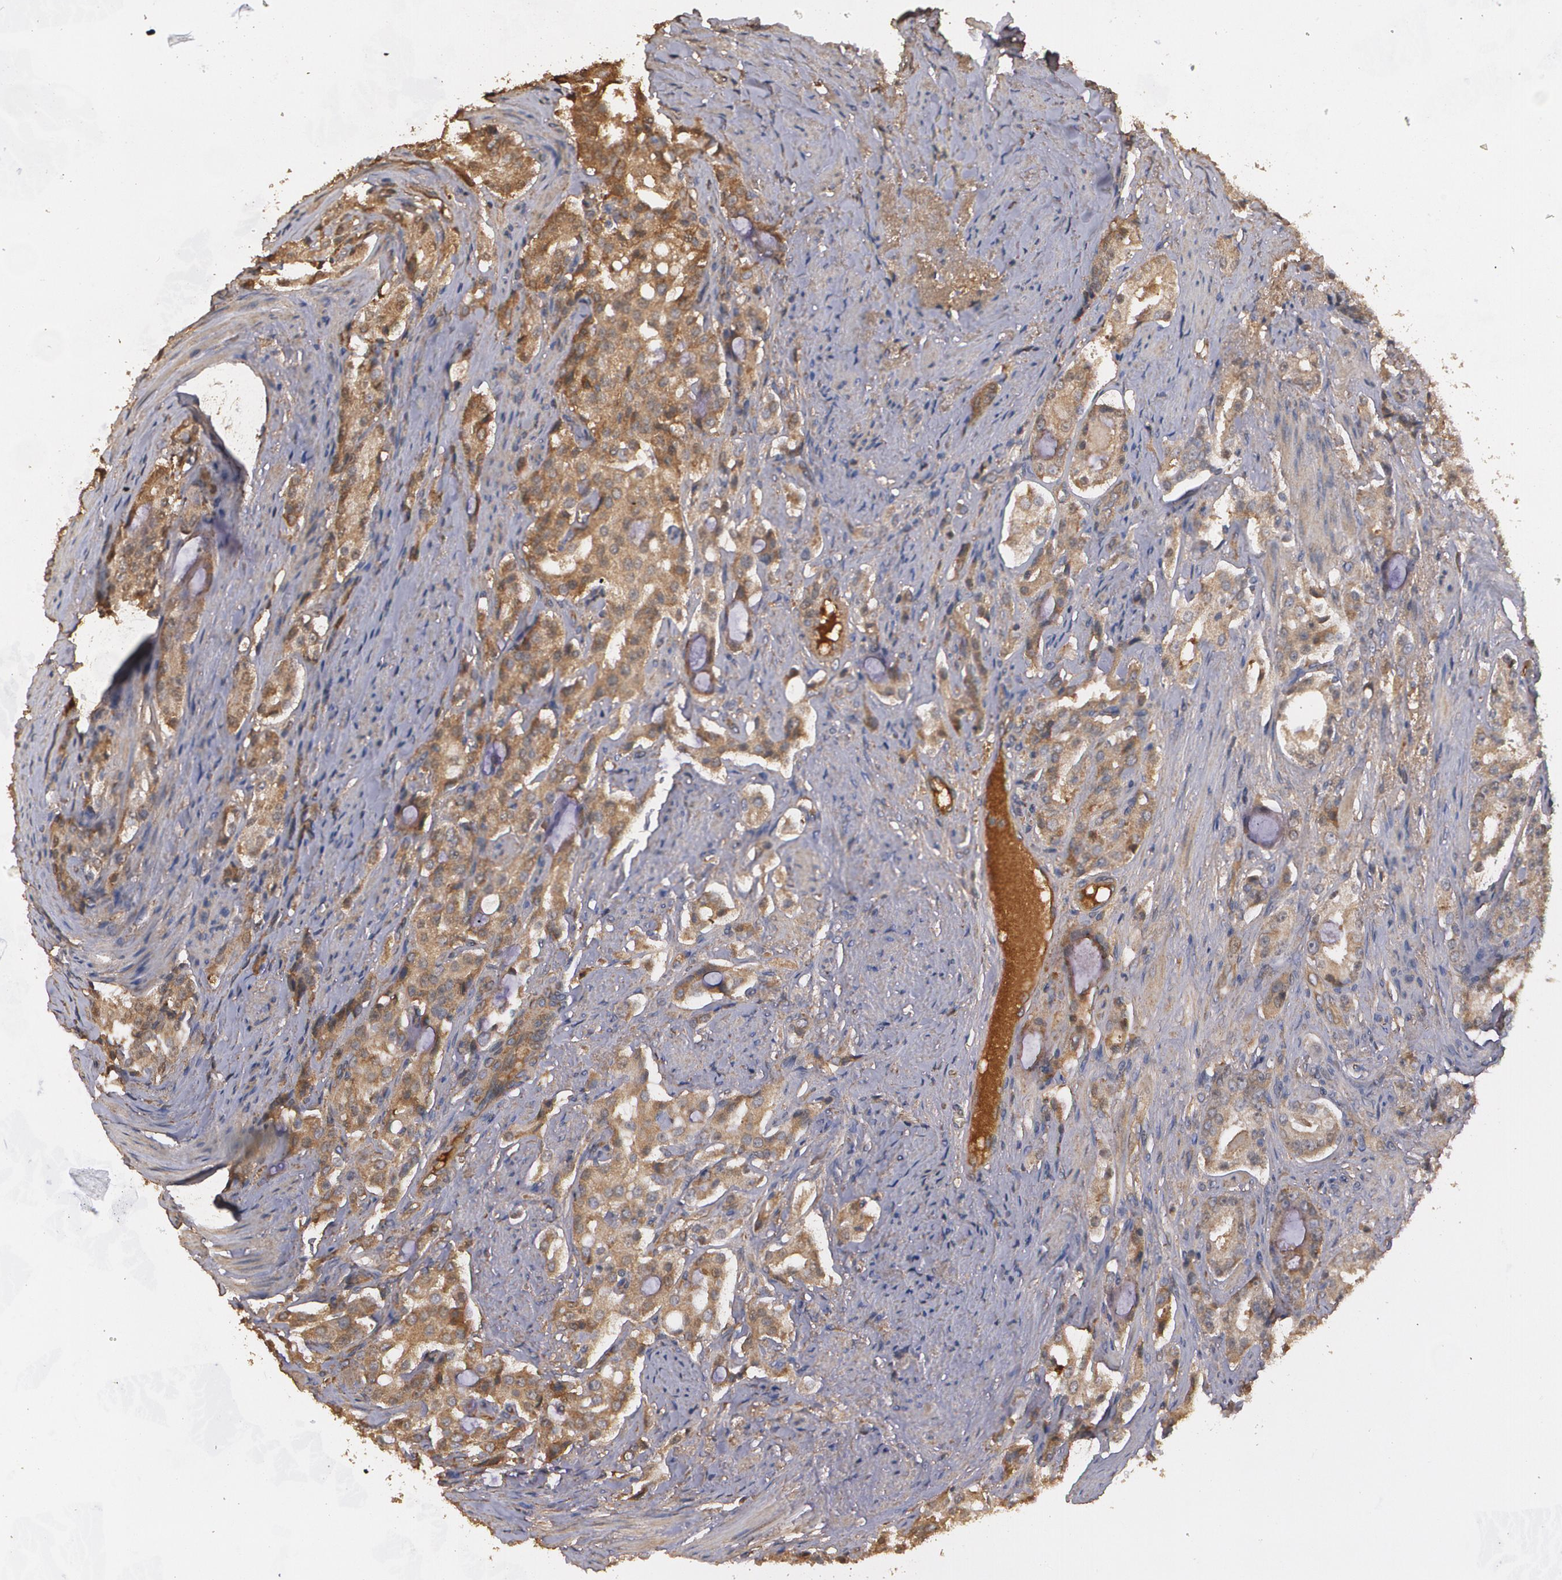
{"staining": {"intensity": "moderate", "quantity": ">75%", "location": "cytoplasmic/membranous"}, "tissue": "prostate cancer", "cell_type": "Tumor cells", "image_type": "cancer", "snomed": [{"axis": "morphology", "description": "Adenocarcinoma, Medium grade"}, {"axis": "topography", "description": "Prostate"}], "caption": "About >75% of tumor cells in prostate cancer display moderate cytoplasmic/membranous protein staining as visualized by brown immunohistochemical staining.", "gene": "PON1", "patient": {"sex": "male", "age": 72}}